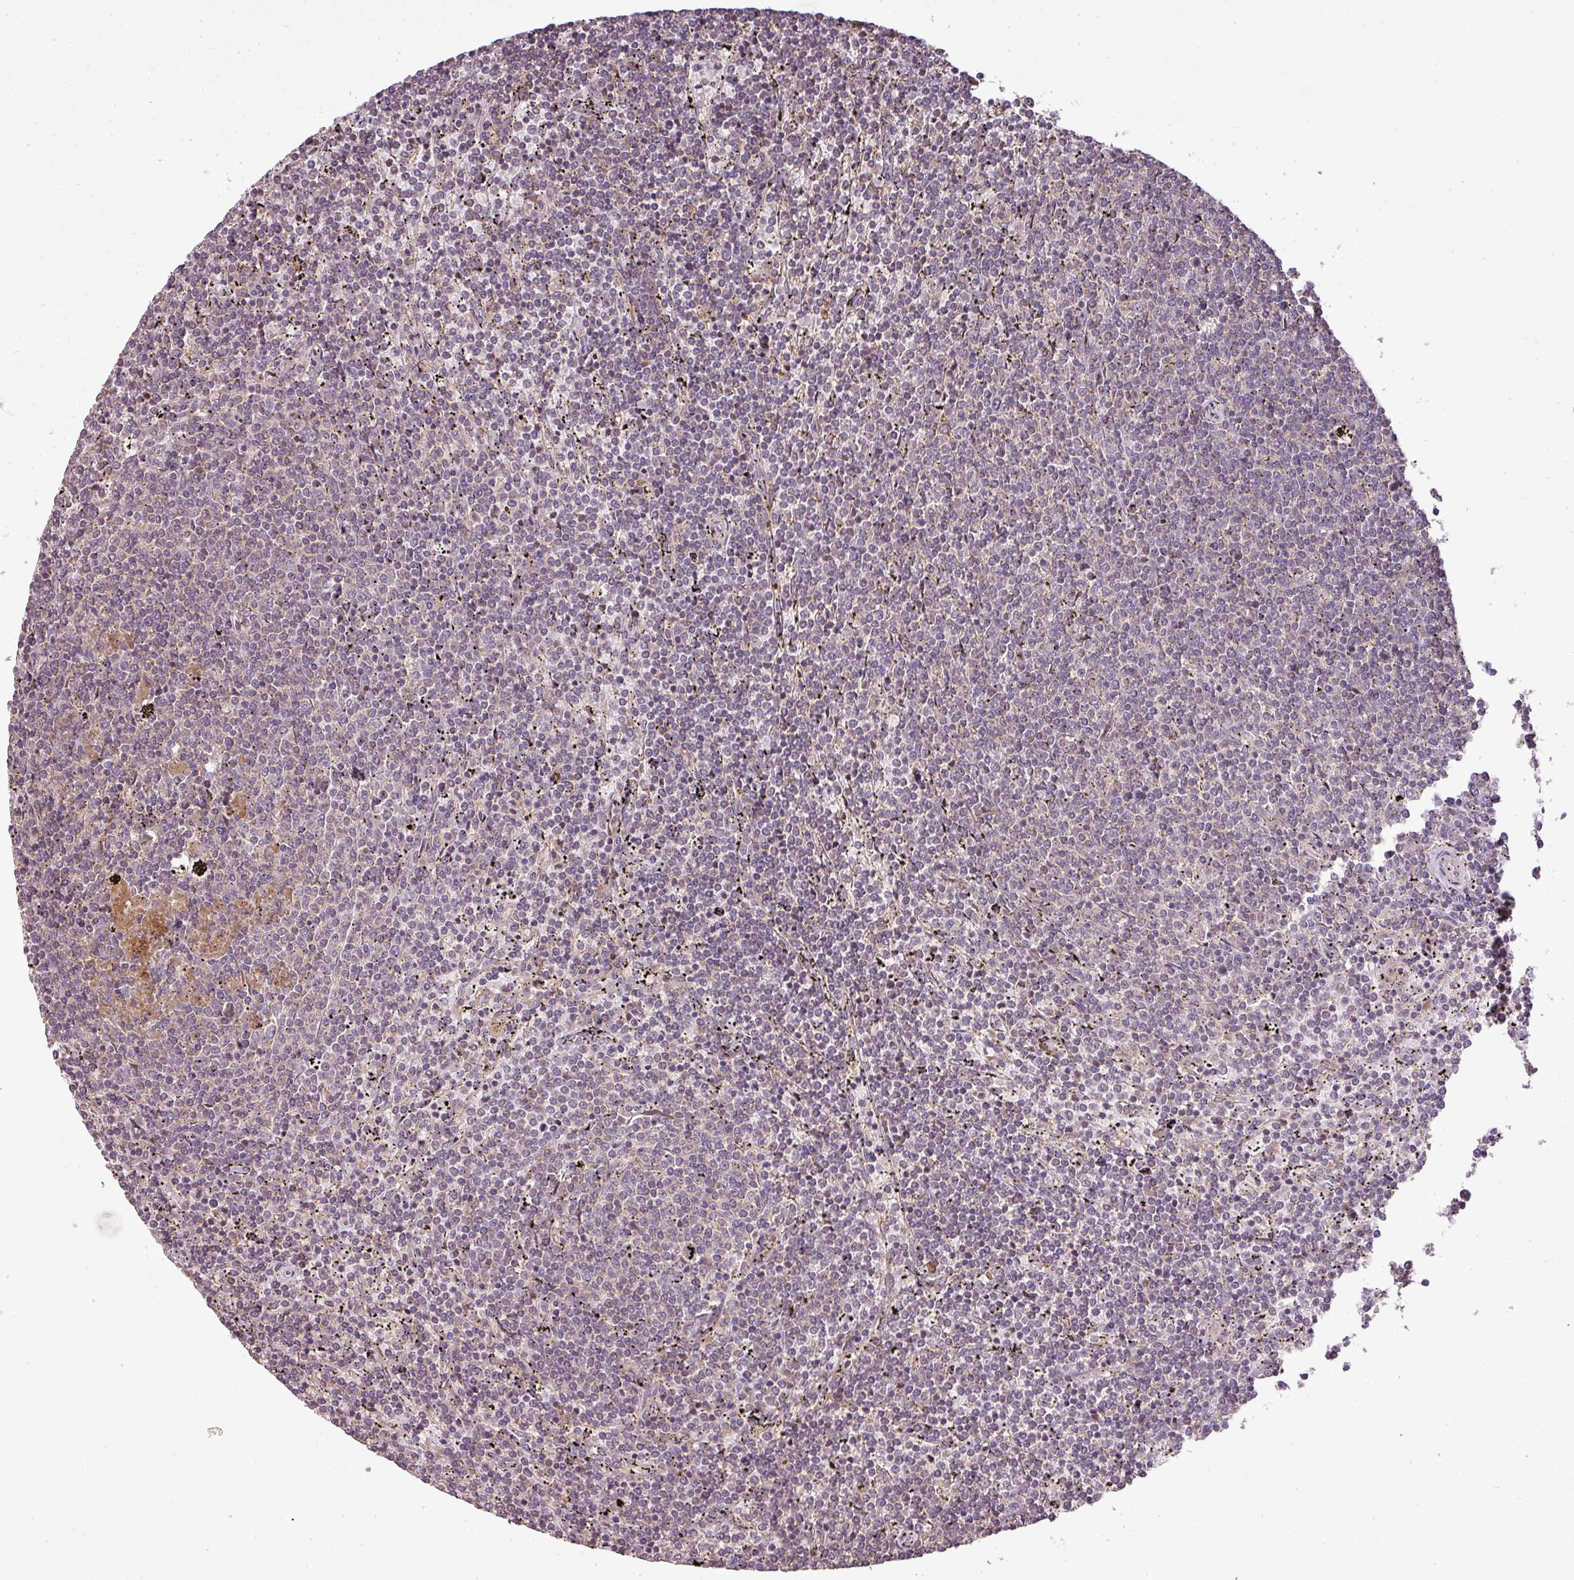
{"staining": {"intensity": "negative", "quantity": "none", "location": "none"}, "tissue": "lymphoma", "cell_type": "Tumor cells", "image_type": "cancer", "snomed": [{"axis": "morphology", "description": "Malignant lymphoma, non-Hodgkin's type, Low grade"}, {"axis": "topography", "description": "Spleen"}], "caption": "There is no significant staining in tumor cells of low-grade malignant lymphoma, non-Hodgkin's type.", "gene": "FAIM", "patient": {"sex": "female", "age": 50}}